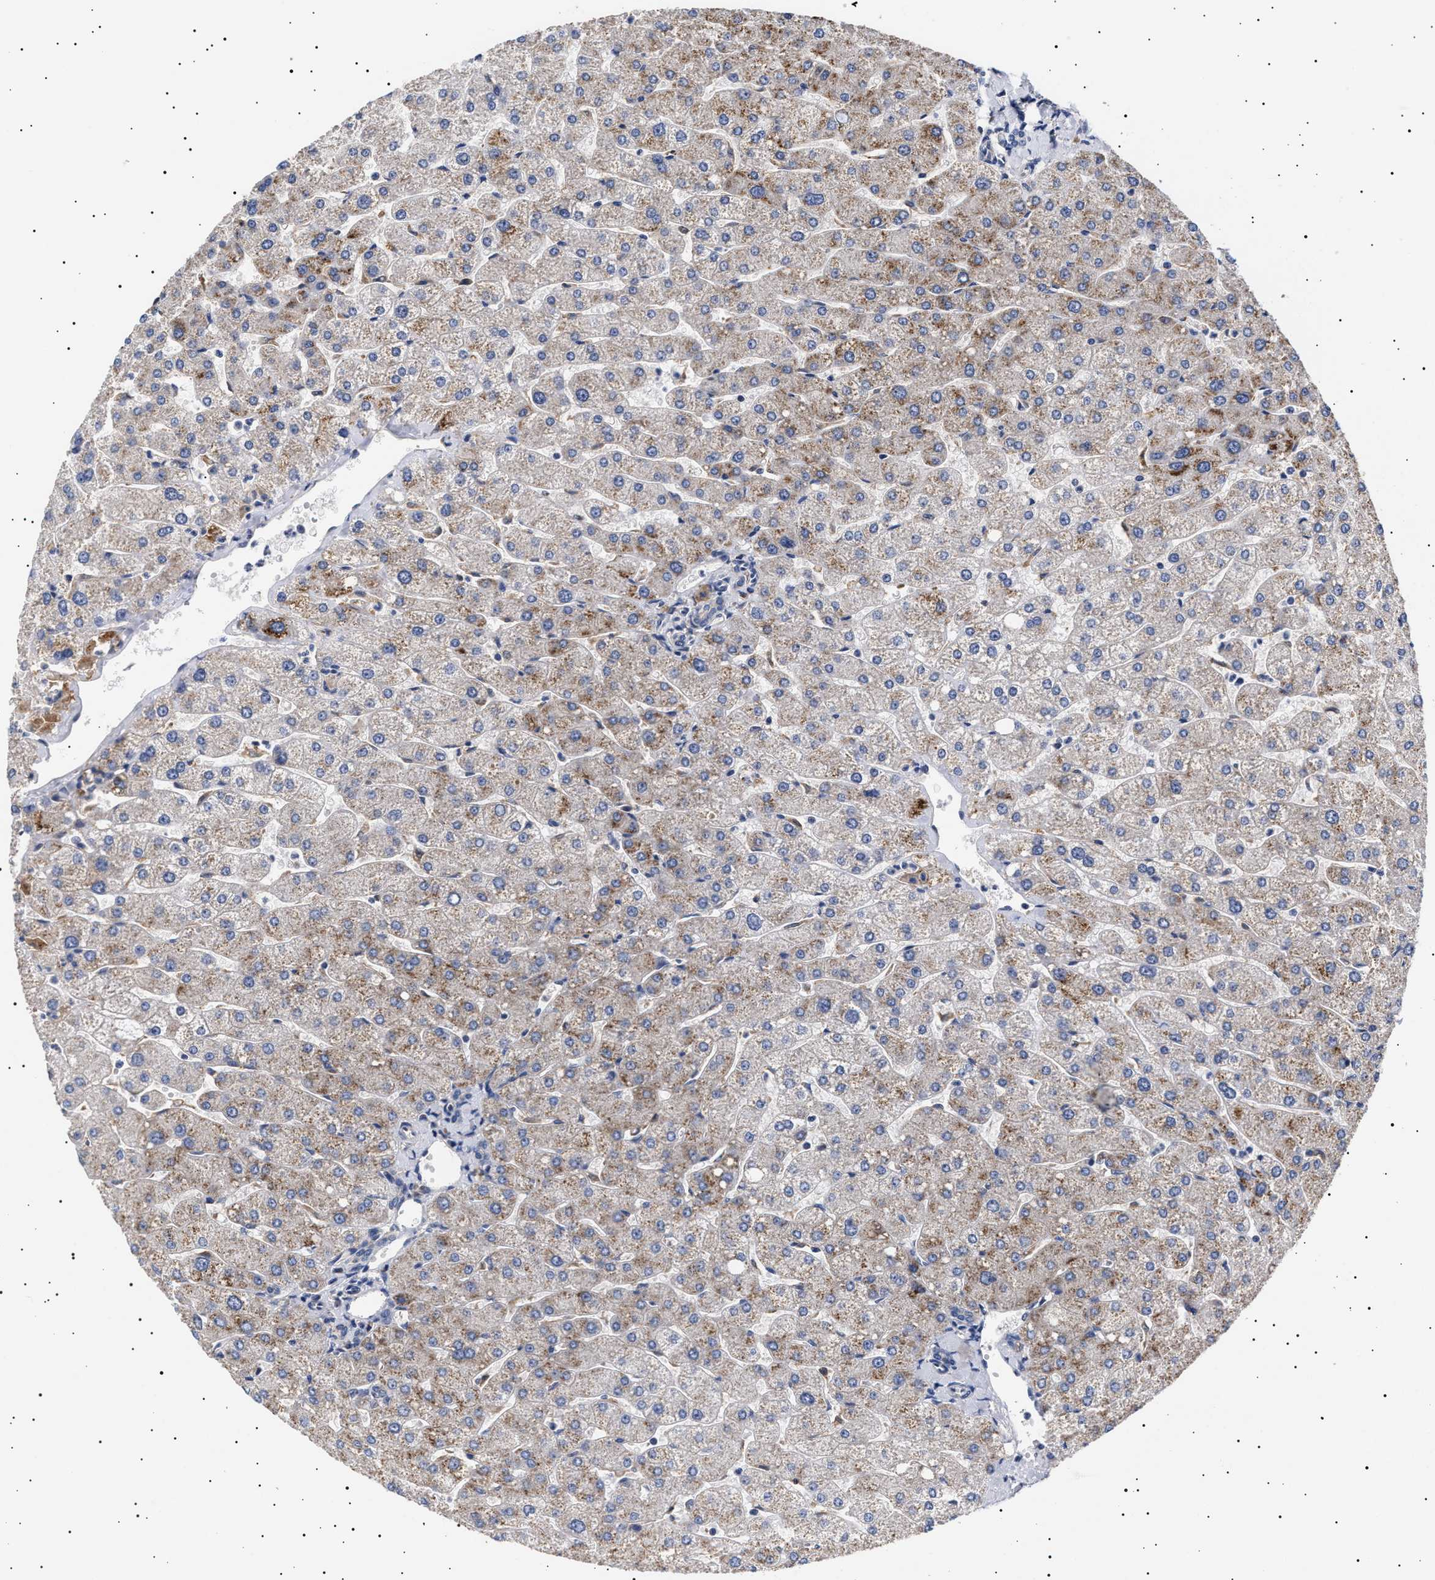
{"staining": {"intensity": "negative", "quantity": "none", "location": "none"}, "tissue": "liver", "cell_type": "Cholangiocytes", "image_type": "normal", "snomed": [{"axis": "morphology", "description": "Normal tissue, NOS"}, {"axis": "topography", "description": "Liver"}], "caption": "IHC photomicrograph of unremarkable liver: liver stained with DAB (3,3'-diaminobenzidine) reveals no significant protein positivity in cholangiocytes.", "gene": "KRBA1", "patient": {"sex": "male", "age": 55}}